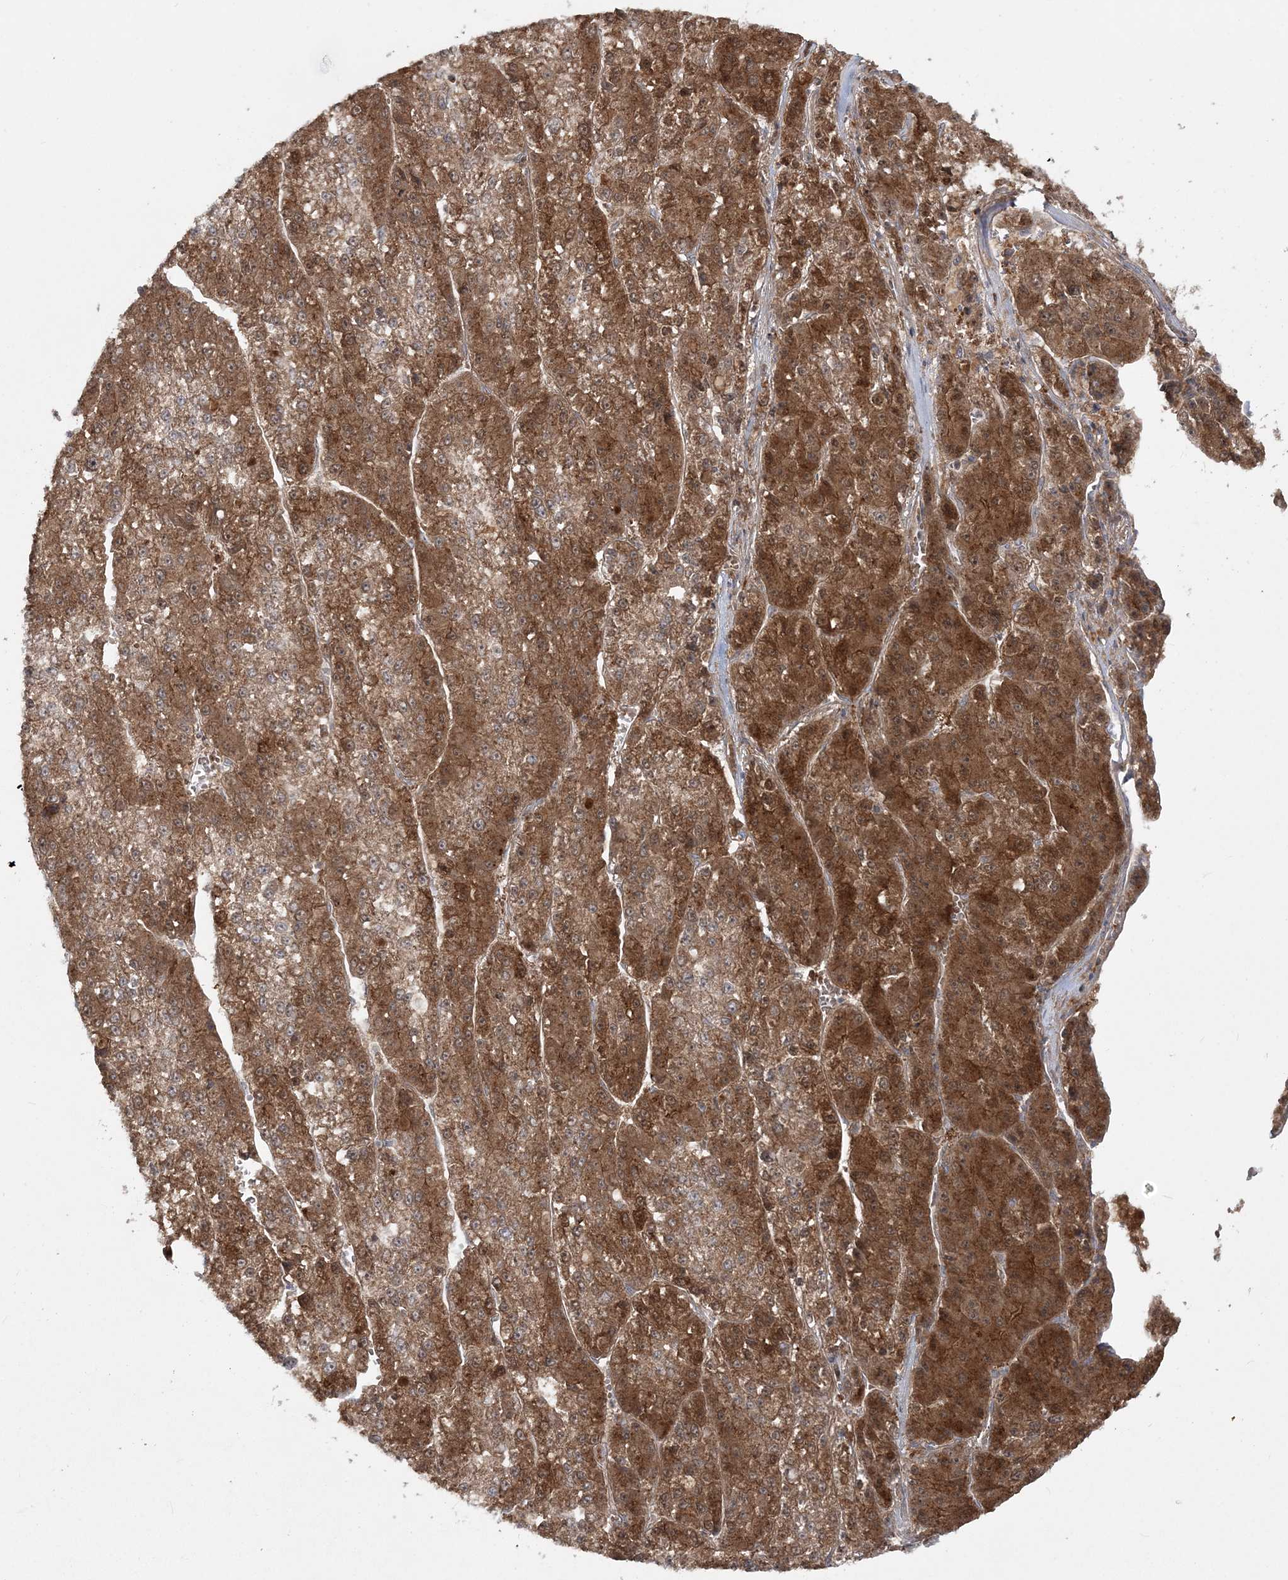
{"staining": {"intensity": "strong", "quantity": ">75%", "location": "cytoplasmic/membranous"}, "tissue": "liver cancer", "cell_type": "Tumor cells", "image_type": "cancer", "snomed": [{"axis": "morphology", "description": "Carcinoma, Hepatocellular, NOS"}, {"axis": "topography", "description": "Liver"}], "caption": "Liver cancer stained with a brown dye displays strong cytoplasmic/membranous positive expression in about >75% of tumor cells.", "gene": "MOCS2", "patient": {"sex": "female", "age": 73}}